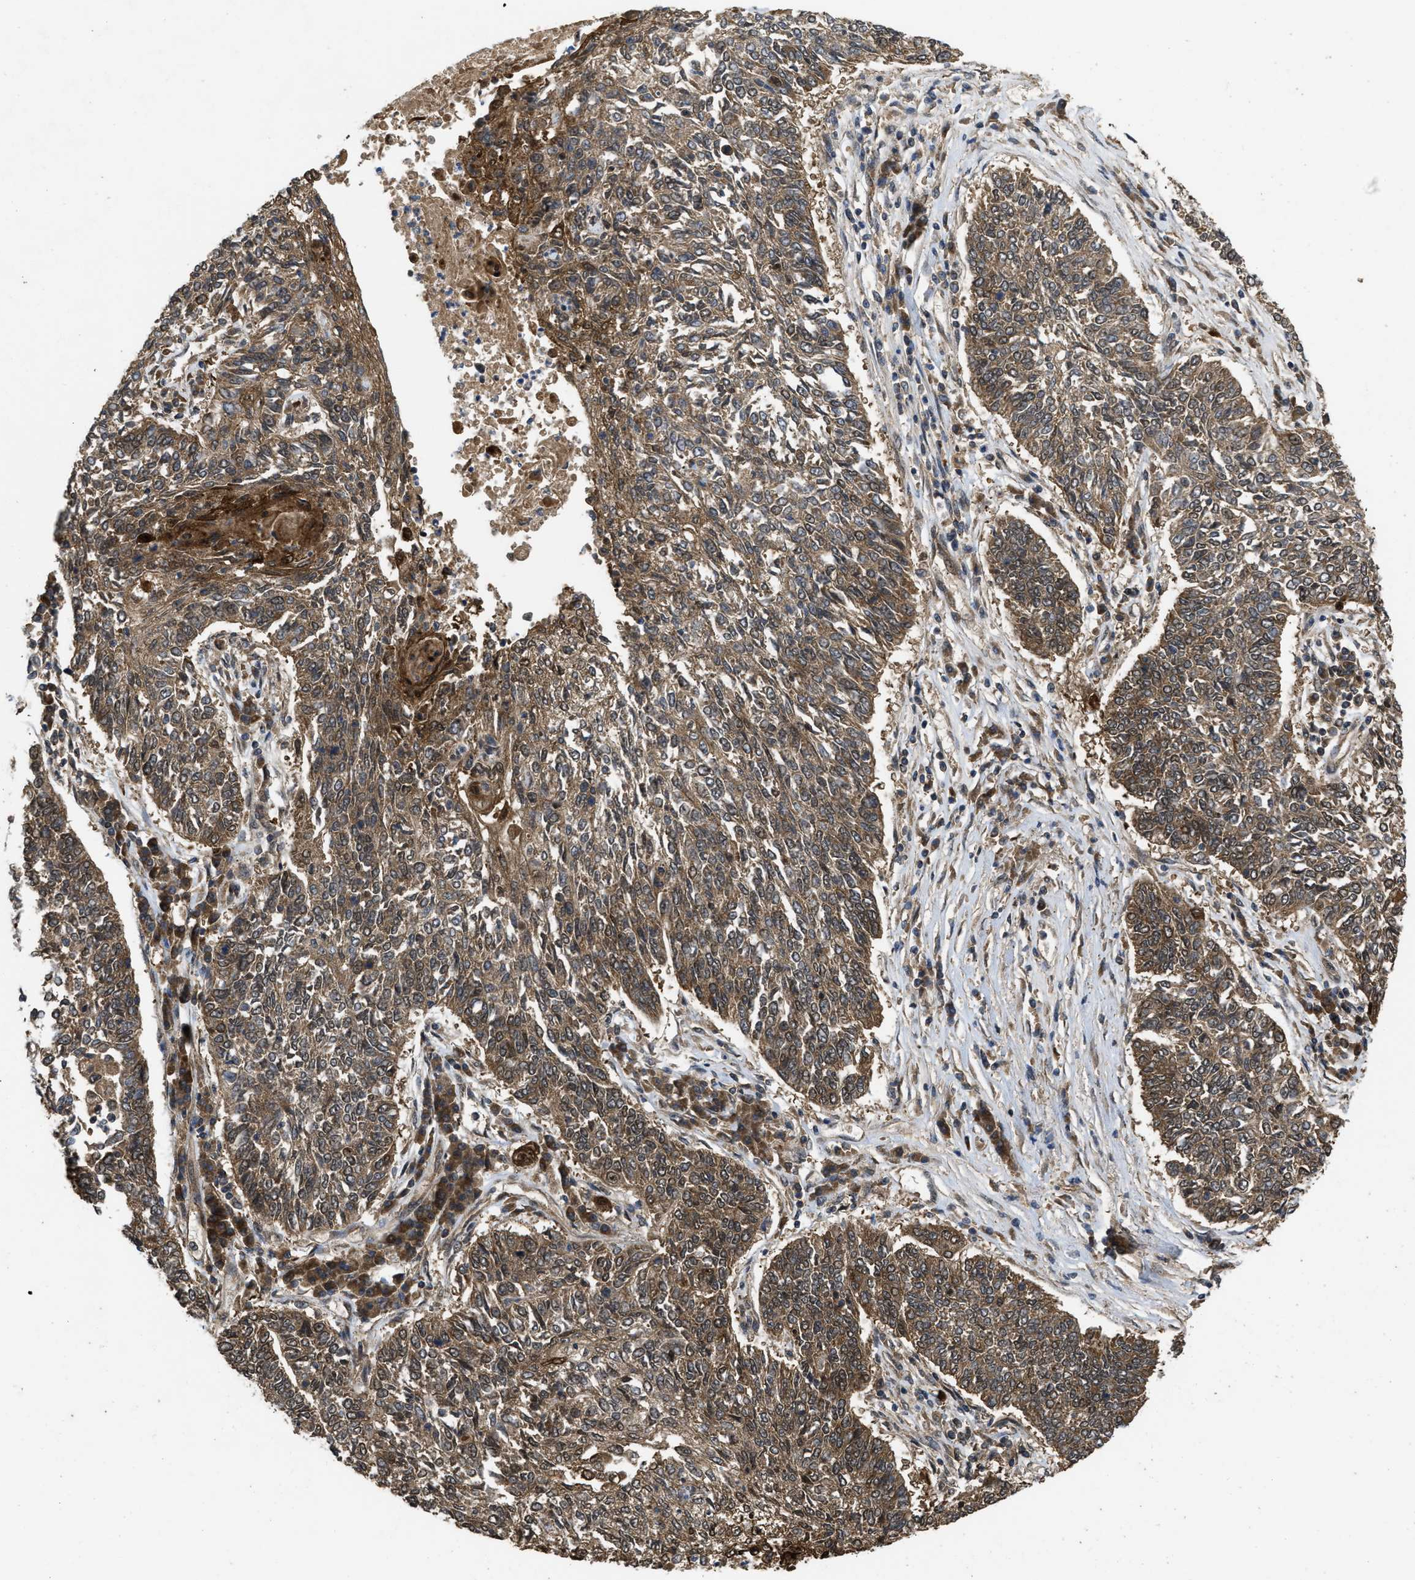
{"staining": {"intensity": "moderate", "quantity": ">75%", "location": "cytoplasmic/membranous"}, "tissue": "lung cancer", "cell_type": "Tumor cells", "image_type": "cancer", "snomed": [{"axis": "morphology", "description": "Normal tissue, NOS"}, {"axis": "morphology", "description": "Squamous cell carcinoma, NOS"}, {"axis": "topography", "description": "Cartilage tissue"}, {"axis": "topography", "description": "Bronchus"}, {"axis": "topography", "description": "Lung"}], "caption": "This micrograph exhibits IHC staining of human lung cancer, with medium moderate cytoplasmic/membranous positivity in about >75% of tumor cells.", "gene": "FZD6", "patient": {"sex": "female", "age": 49}}